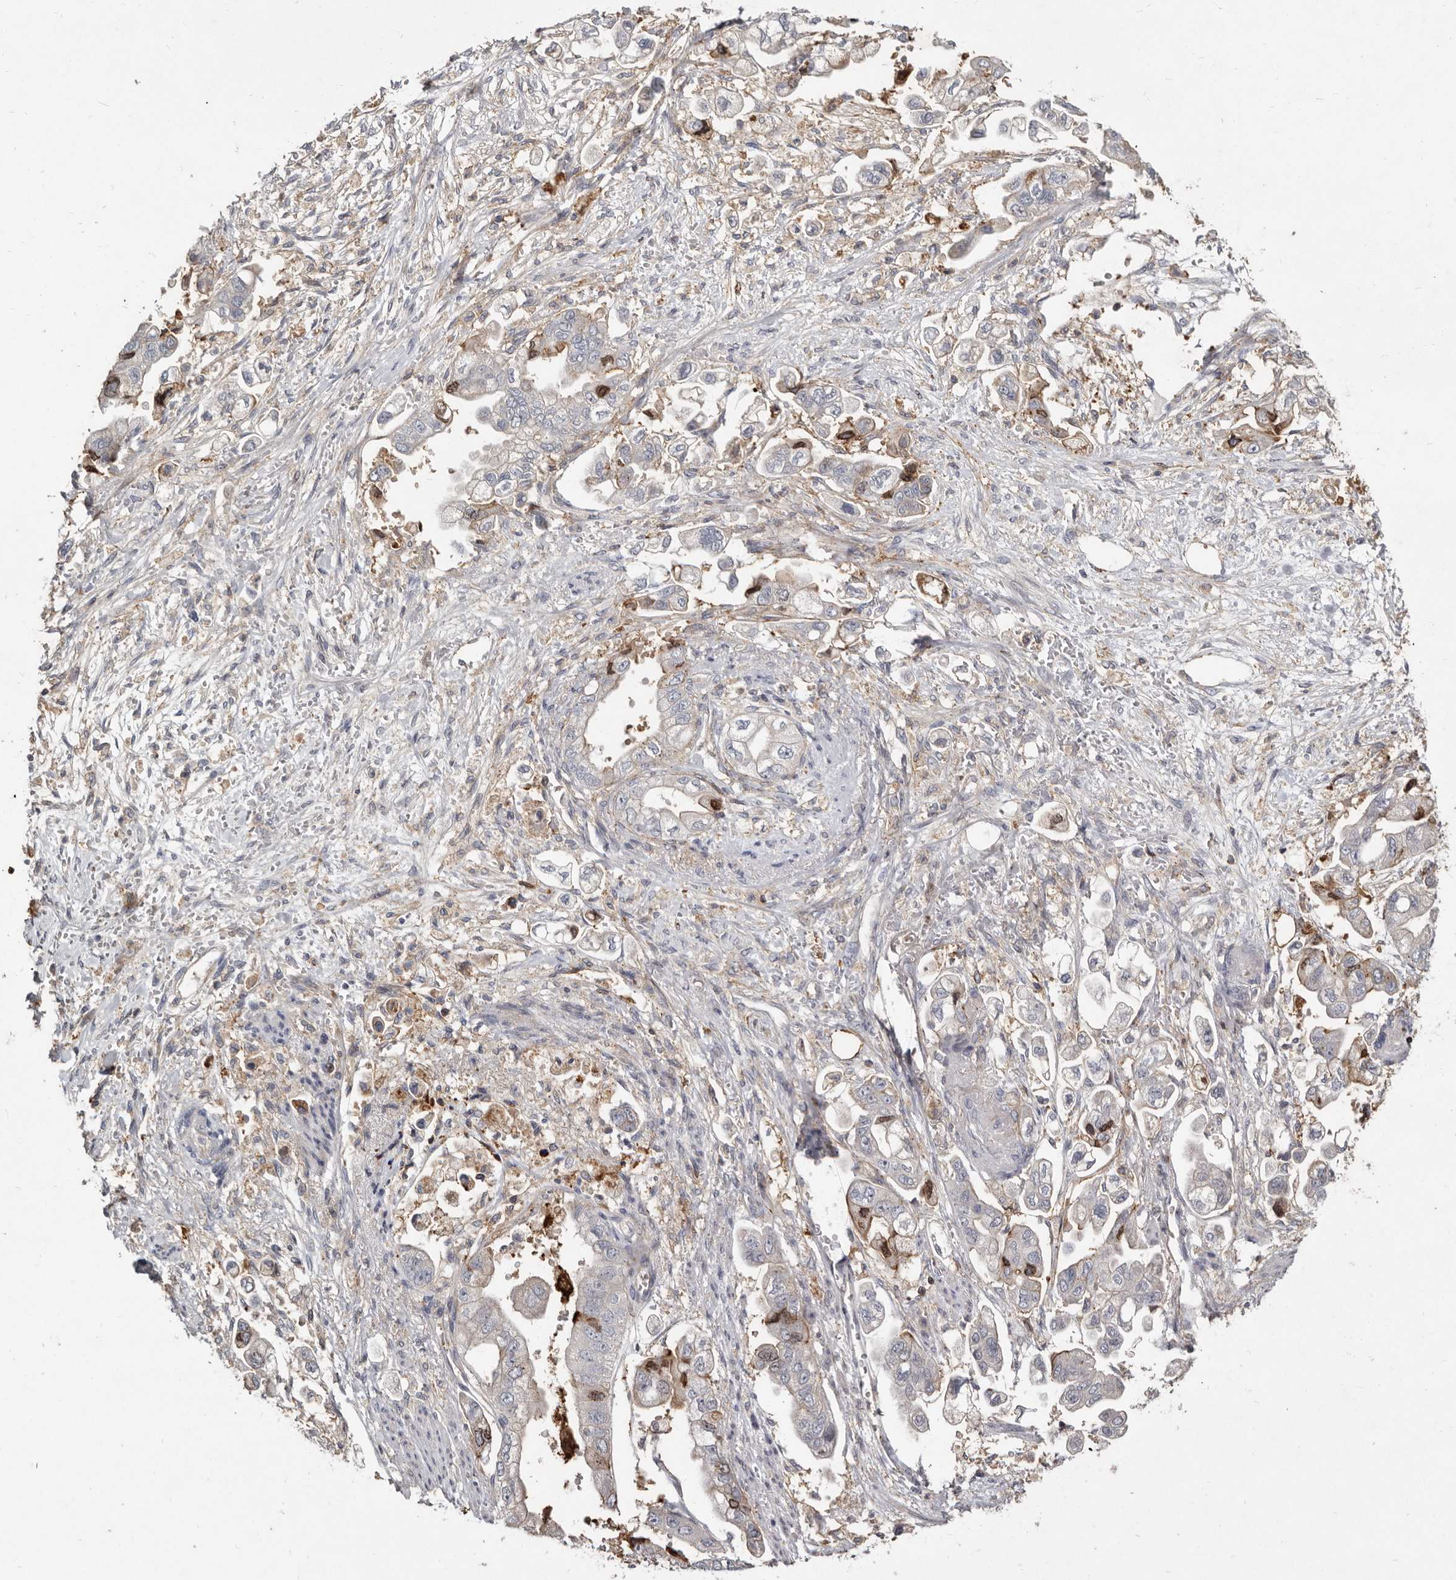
{"staining": {"intensity": "negative", "quantity": "none", "location": "none"}, "tissue": "stomach cancer", "cell_type": "Tumor cells", "image_type": "cancer", "snomed": [{"axis": "morphology", "description": "Adenocarcinoma, NOS"}, {"axis": "topography", "description": "Stomach"}], "caption": "The IHC micrograph has no significant staining in tumor cells of stomach adenocarcinoma tissue.", "gene": "KIF26B", "patient": {"sex": "male", "age": 62}}